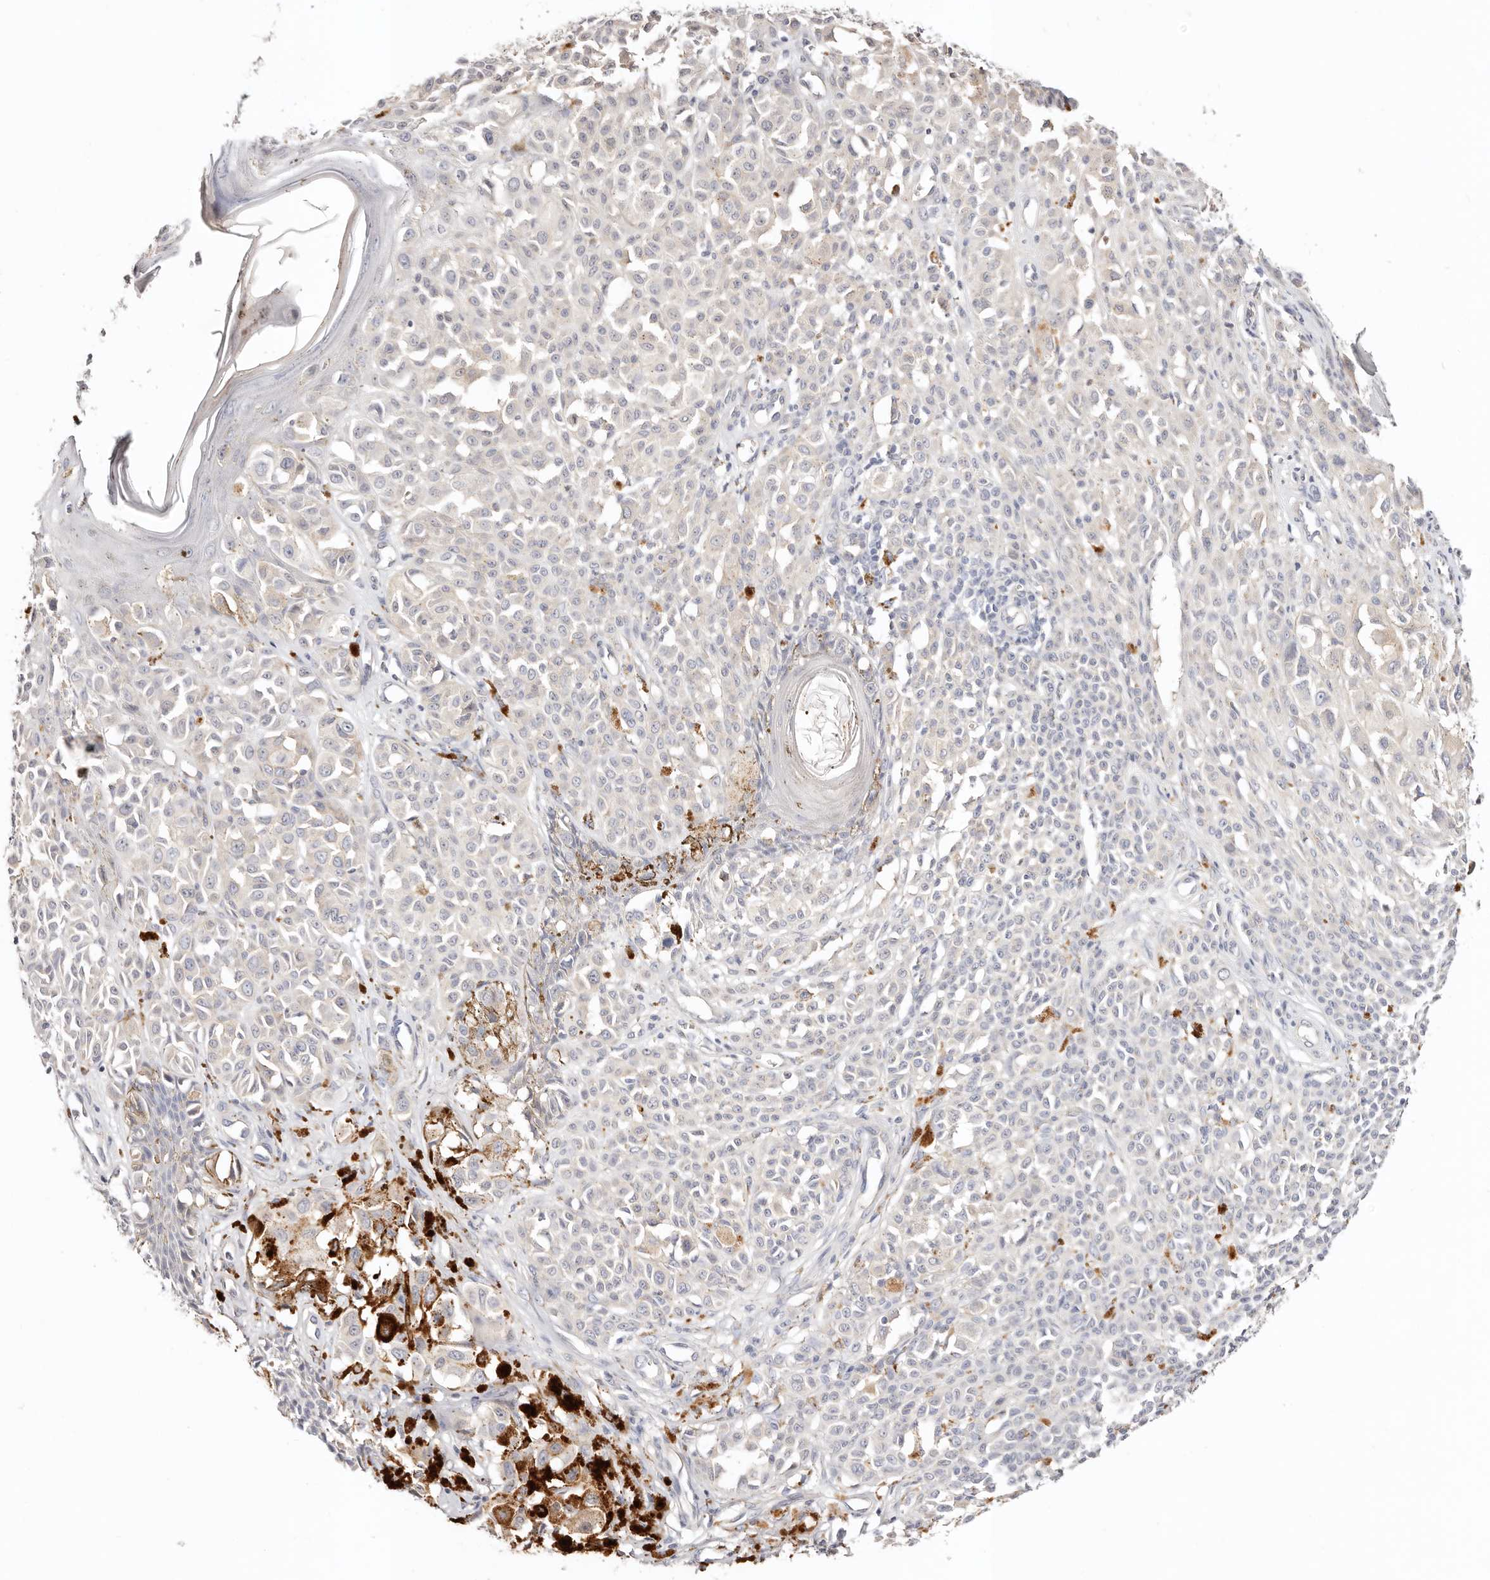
{"staining": {"intensity": "negative", "quantity": "none", "location": "none"}, "tissue": "melanoma", "cell_type": "Tumor cells", "image_type": "cancer", "snomed": [{"axis": "morphology", "description": "Malignant melanoma, NOS"}, {"axis": "topography", "description": "Skin of leg"}], "caption": "DAB immunohistochemical staining of melanoma displays no significant positivity in tumor cells.", "gene": "DNASE1", "patient": {"sex": "female", "age": 72}}